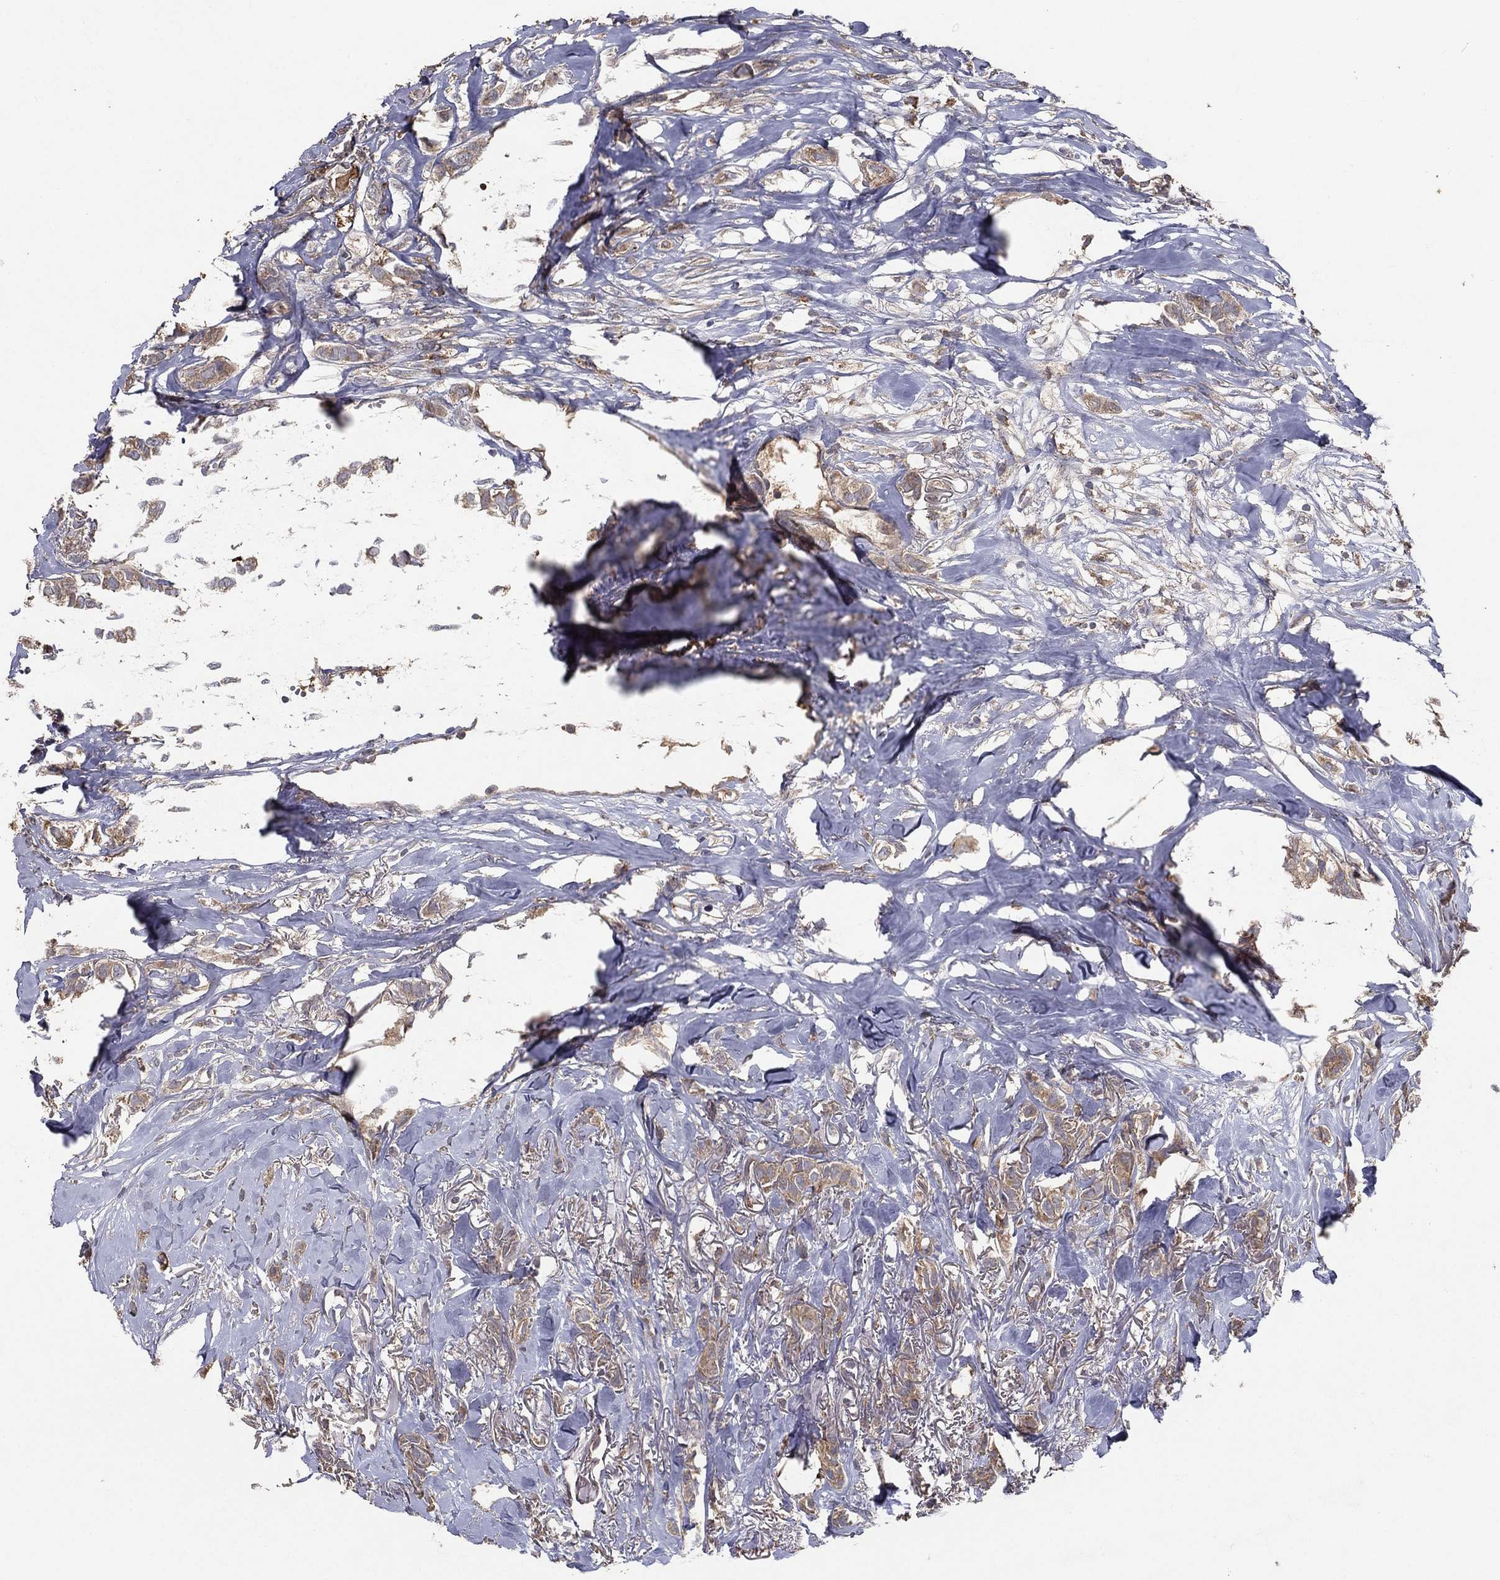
{"staining": {"intensity": "moderate", "quantity": ">75%", "location": "cytoplasmic/membranous"}, "tissue": "breast cancer", "cell_type": "Tumor cells", "image_type": "cancer", "snomed": [{"axis": "morphology", "description": "Duct carcinoma"}, {"axis": "topography", "description": "Breast"}], "caption": "IHC (DAB (3,3'-diaminobenzidine)) staining of human breast cancer demonstrates moderate cytoplasmic/membranous protein positivity in about >75% of tumor cells.", "gene": "MT-ND1", "patient": {"sex": "female", "age": 85}}